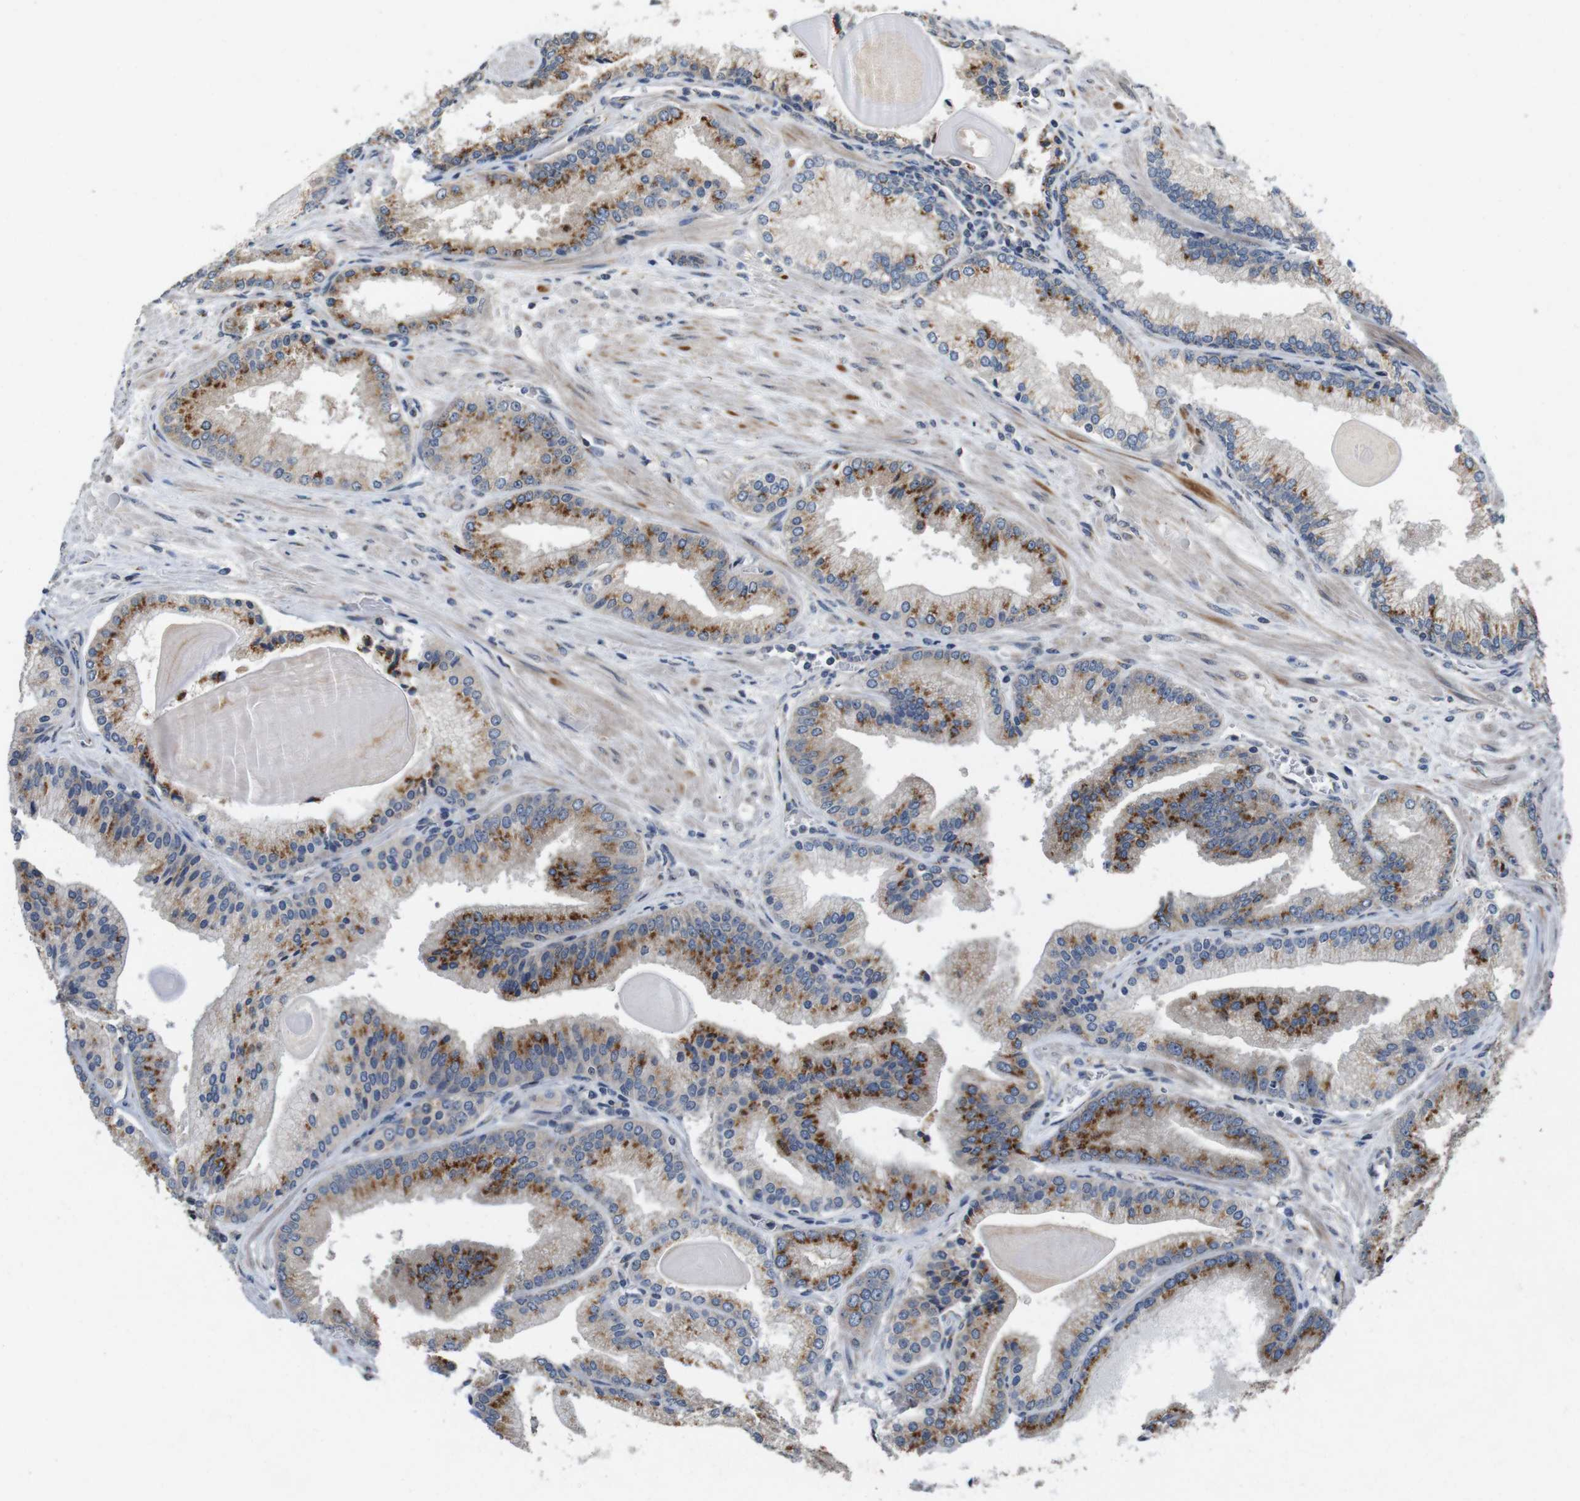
{"staining": {"intensity": "moderate", "quantity": ">75%", "location": "cytoplasmic/membranous"}, "tissue": "prostate cancer", "cell_type": "Tumor cells", "image_type": "cancer", "snomed": [{"axis": "morphology", "description": "Adenocarcinoma, Low grade"}, {"axis": "topography", "description": "Prostate"}], "caption": "The immunohistochemical stain shows moderate cytoplasmic/membranous positivity in tumor cells of prostate cancer tissue.", "gene": "EFCAB14", "patient": {"sex": "male", "age": 59}}